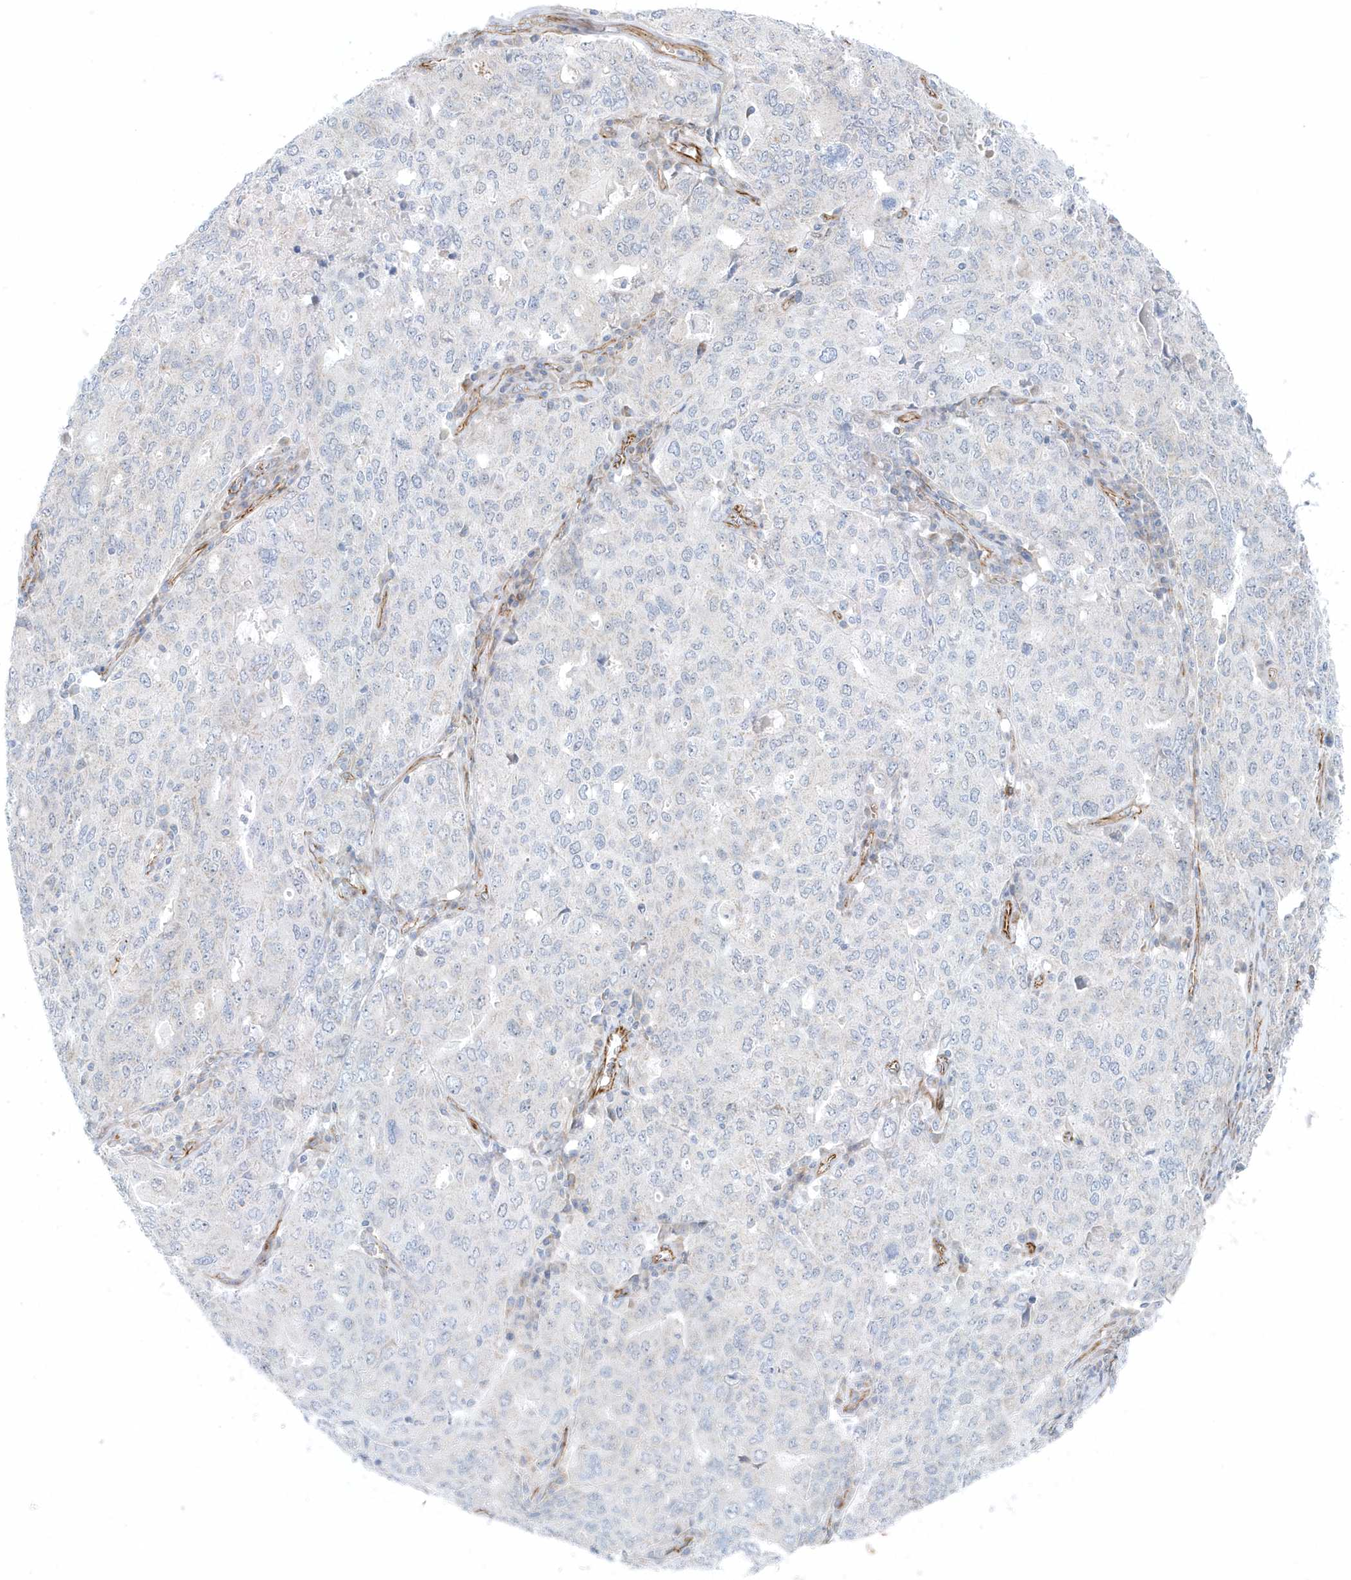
{"staining": {"intensity": "negative", "quantity": "none", "location": "none"}, "tissue": "ovarian cancer", "cell_type": "Tumor cells", "image_type": "cancer", "snomed": [{"axis": "morphology", "description": "Carcinoma, endometroid"}, {"axis": "topography", "description": "Ovary"}], "caption": "IHC image of neoplastic tissue: human endometroid carcinoma (ovarian) stained with DAB displays no significant protein positivity in tumor cells.", "gene": "GPR152", "patient": {"sex": "female", "age": 62}}